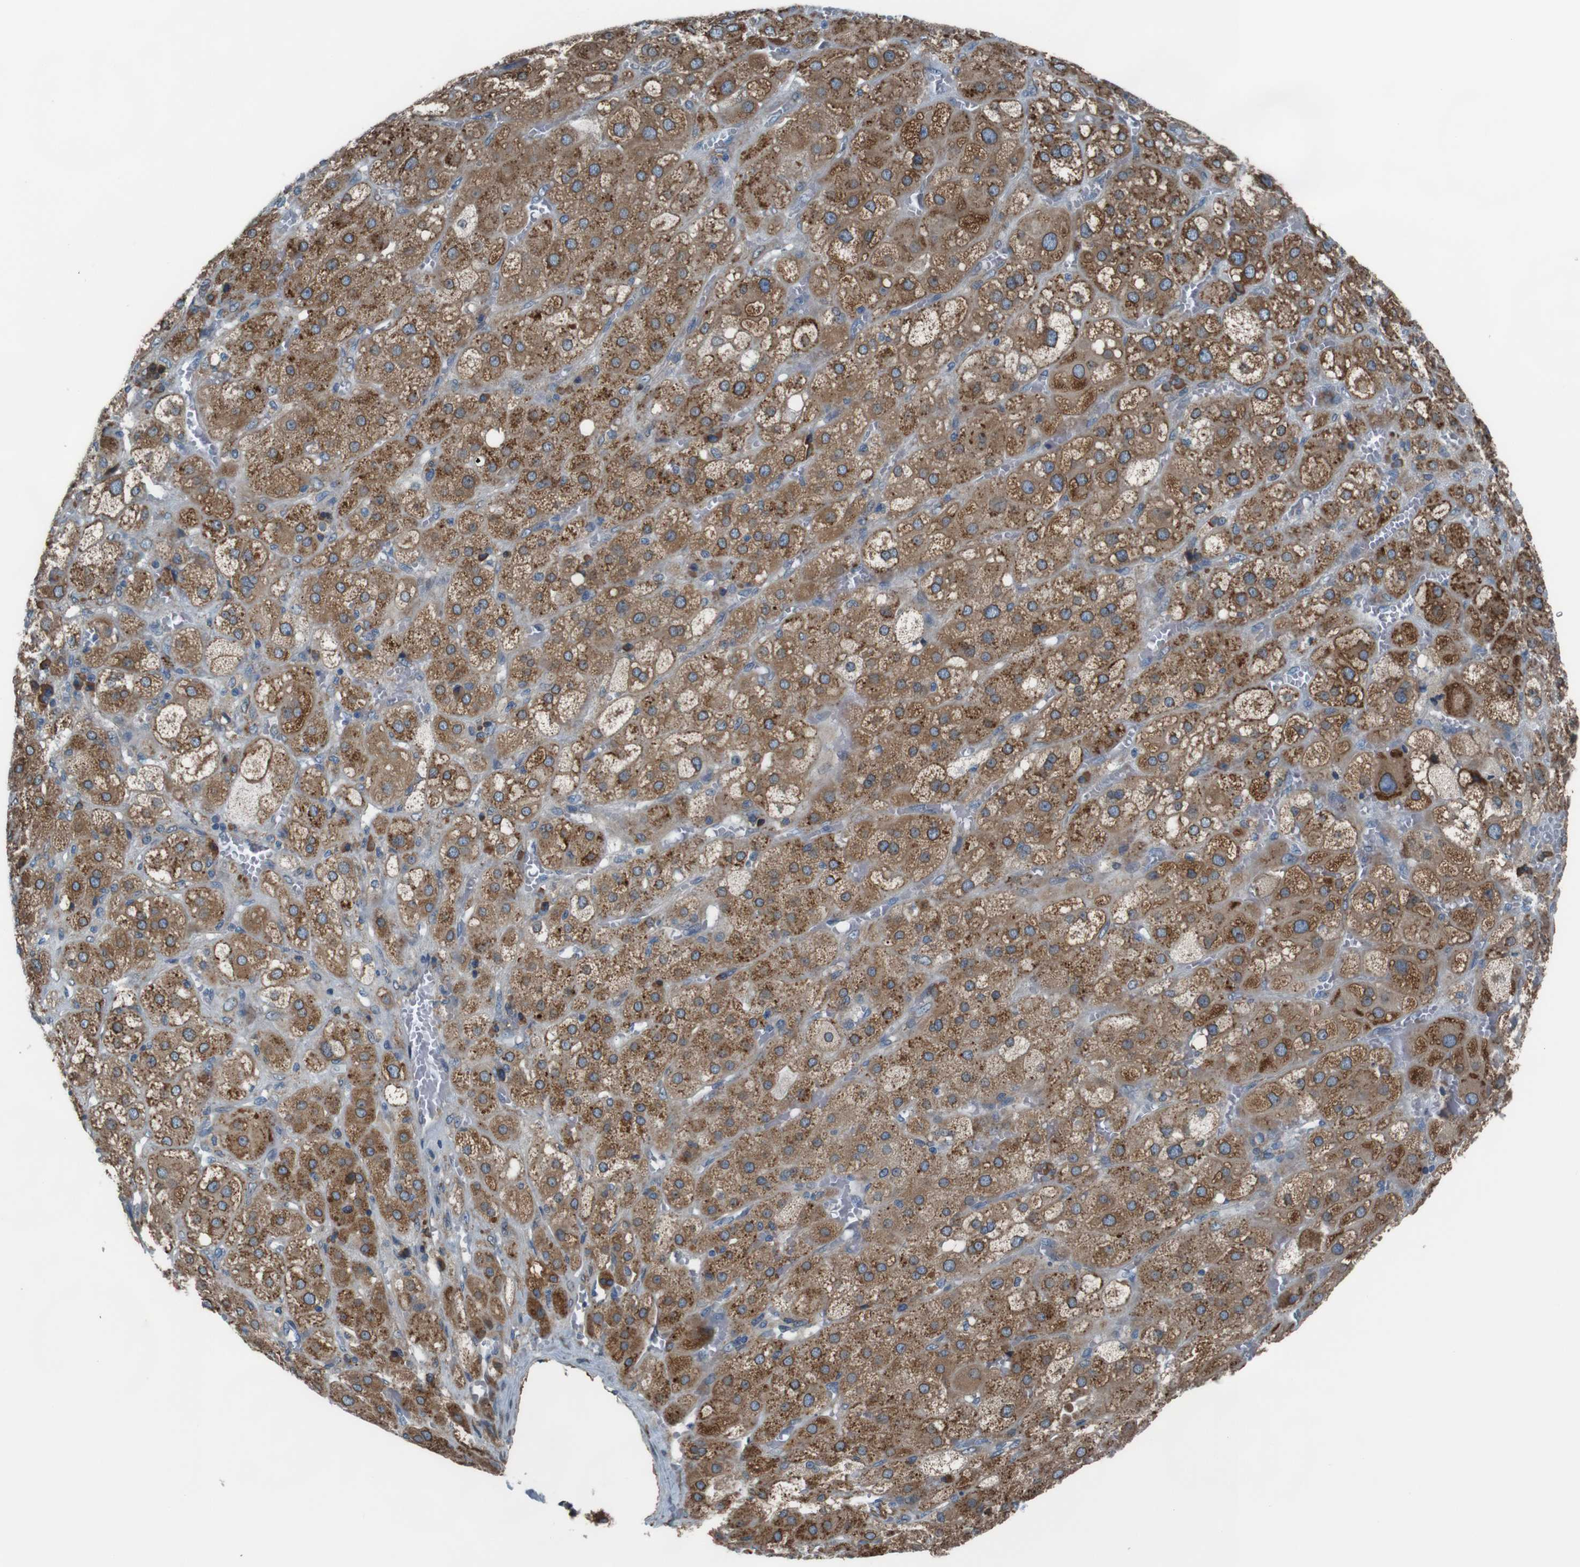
{"staining": {"intensity": "moderate", "quantity": ">75%", "location": "cytoplasmic/membranous"}, "tissue": "adrenal gland", "cell_type": "Glandular cells", "image_type": "normal", "snomed": [{"axis": "morphology", "description": "Normal tissue, NOS"}, {"axis": "topography", "description": "Adrenal gland"}], "caption": "This micrograph displays IHC staining of benign adrenal gland, with medium moderate cytoplasmic/membranous staining in approximately >75% of glandular cells.", "gene": "SIGMAR1", "patient": {"sex": "female", "age": 47}}